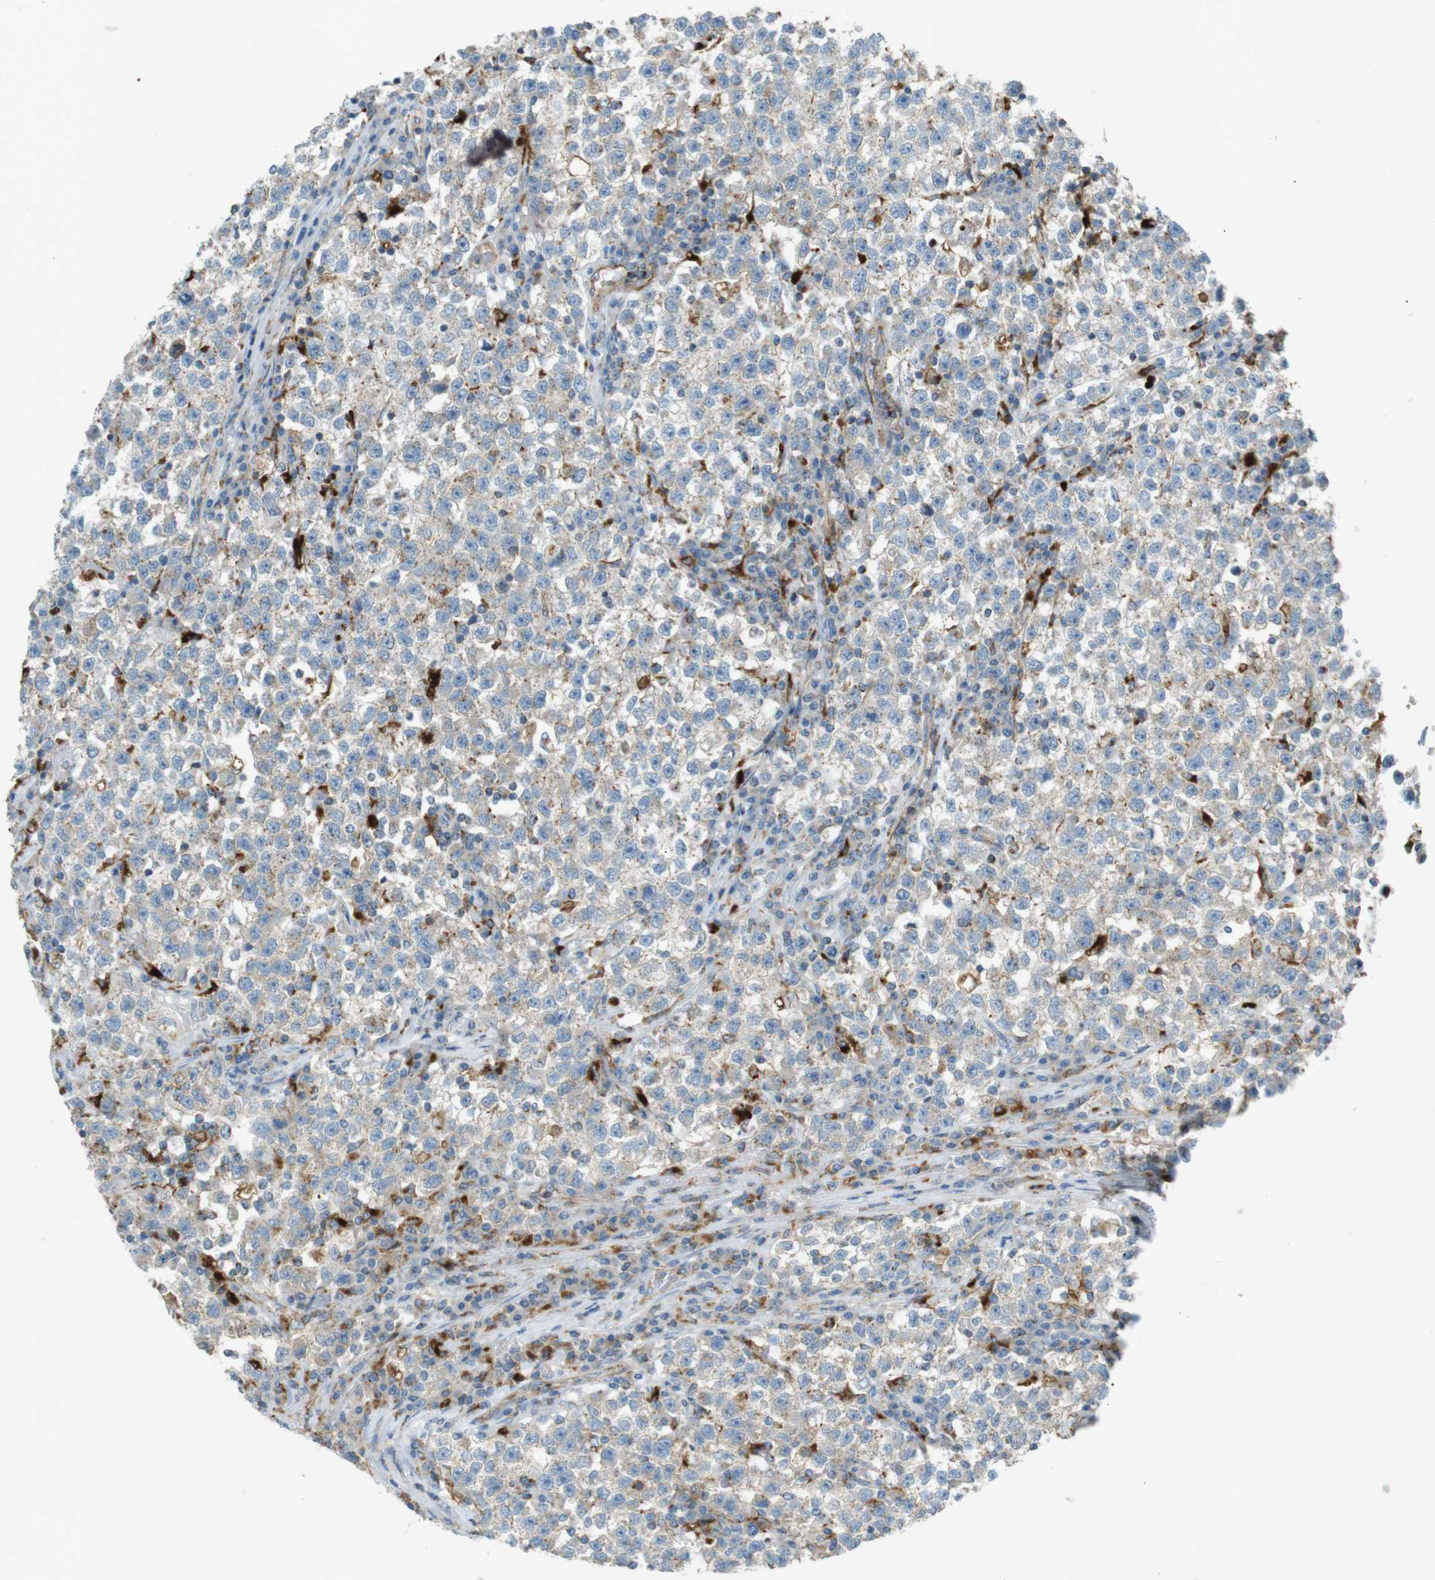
{"staining": {"intensity": "moderate", "quantity": "<25%", "location": "cytoplasmic/membranous"}, "tissue": "testis cancer", "cell_type": "Tumor cells", "image_type": "cancer", "snomed": [{"axis": "morphology", "description": "Seminoma, NOS"}, {"axis": "topography", "description": "Testis"}], "caption": "Immunohistochemical staining of human testis seminoma exhibits low levels of moderate cytoplasmic/membranous protein positivity in approximately <25% of tumor cells.", "gene": "LAMP1", "patient": {"sex": "male", "age": 22}}